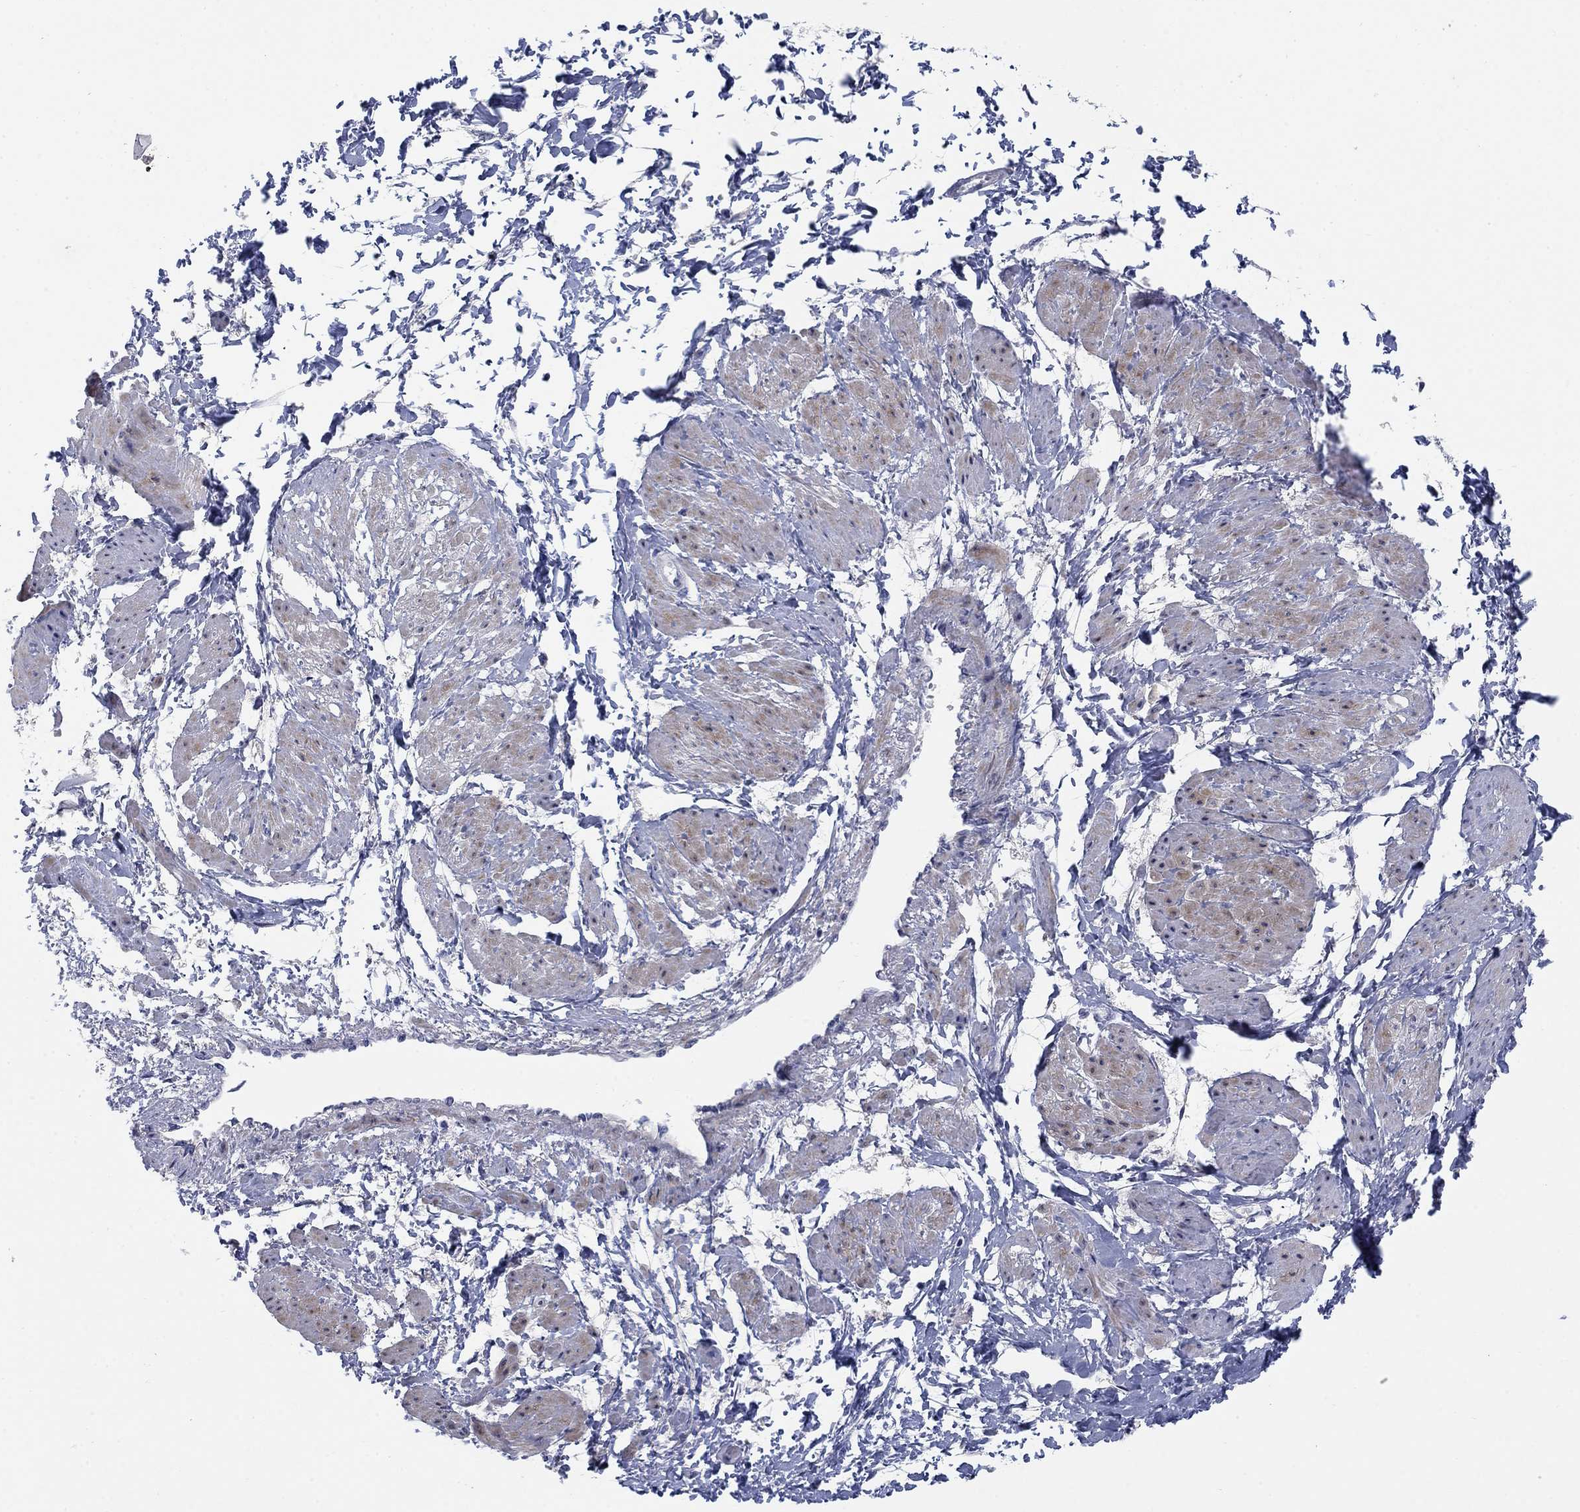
{"staining": {"intensity": "weak", "quantity": "<25%", "location": "cytoplasmic/membranous"}, "tissue": "smooth muscle", "cell_type": "Smooth muscle cells", "image_type": "normal", "snomed": [{"axis": "morphology", "description": "Normal tissue, NOS"}, {"axis": "topography", "description": "Smooth muscle"}, {"axis": "topography", "description": "Uterus"}], "caption": "The micrograph shows no significant positivity in smooth muscle cells of smooth muscle.", "gene": "TMEM249", "patient": {"sex": "female", "age": 39}}